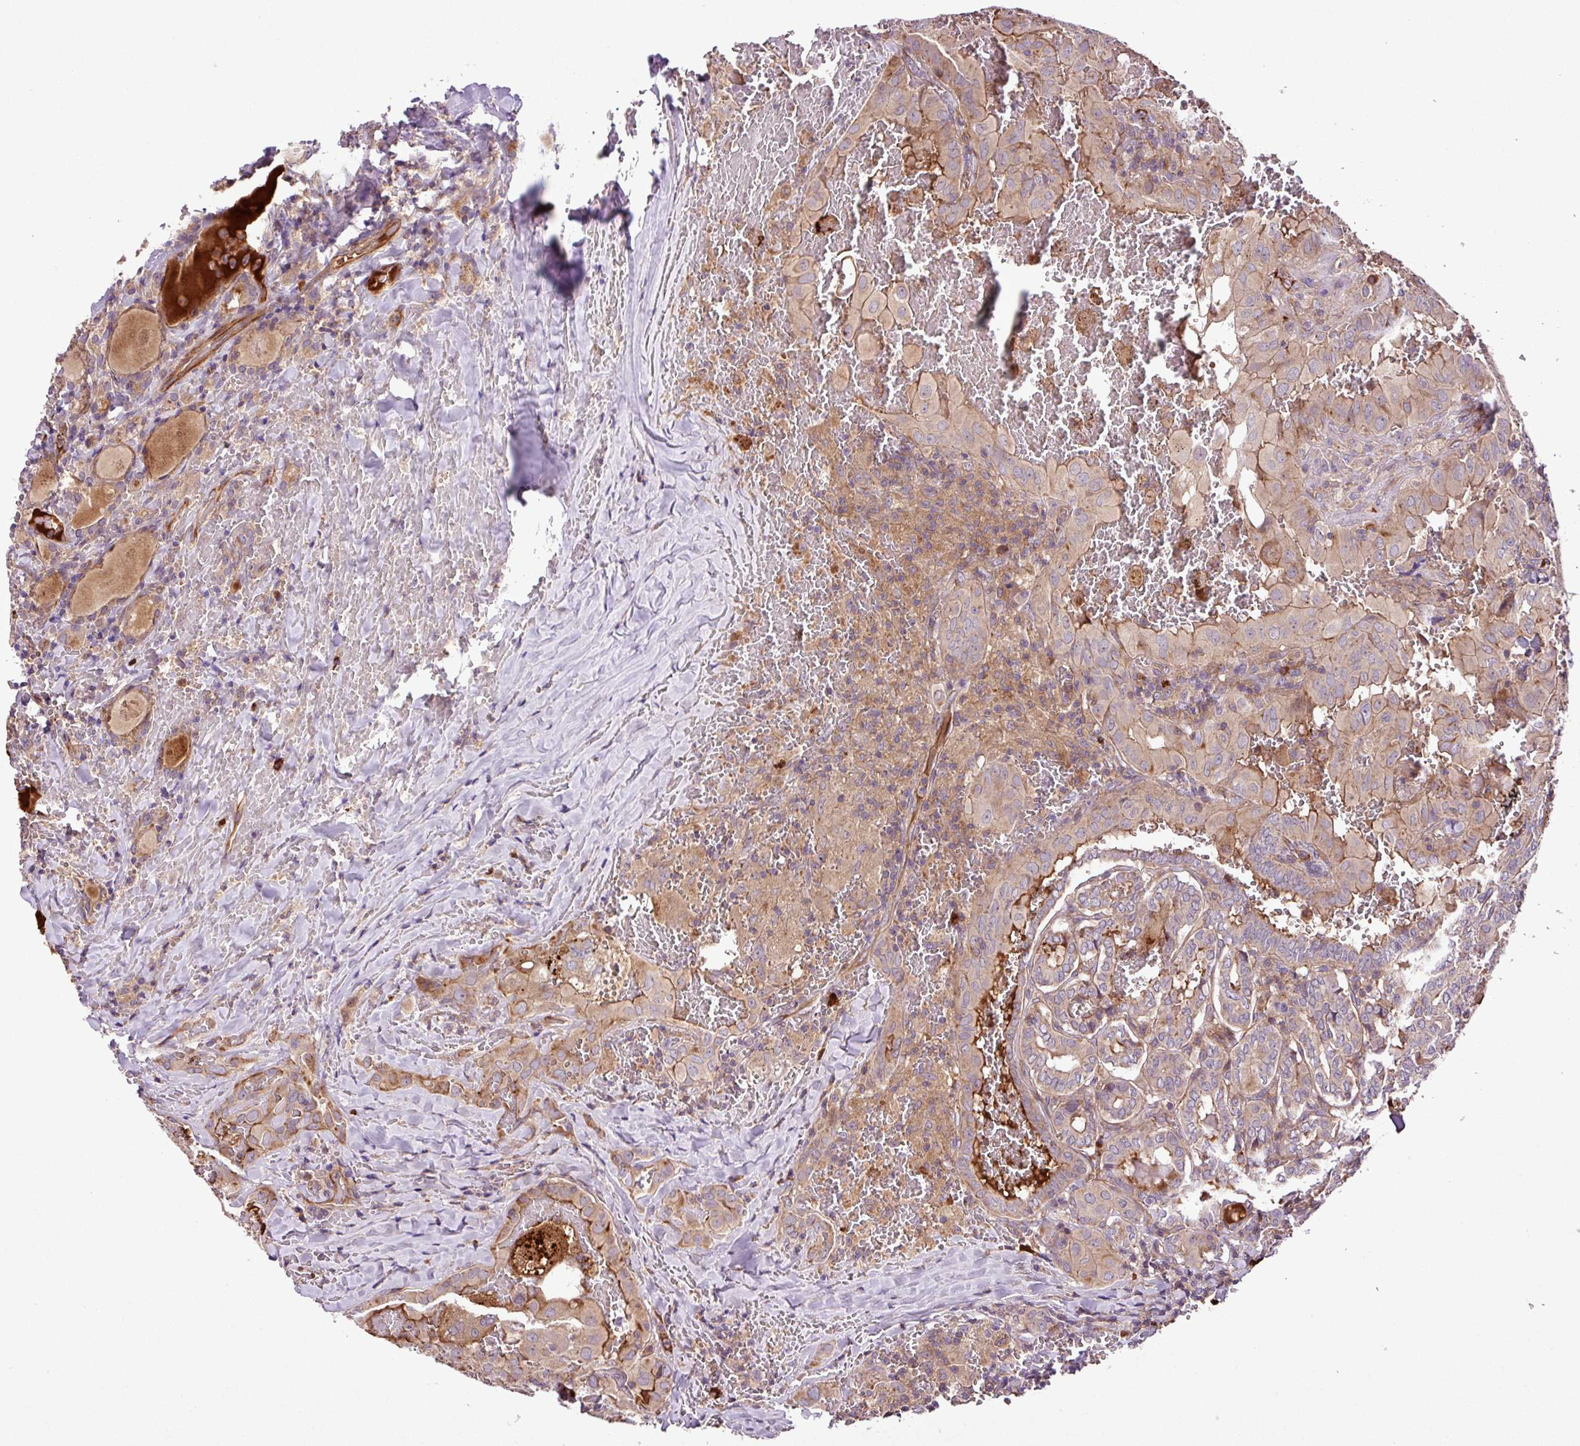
{"staining": {"intensity": "moderate", "quantity": "<25%", "location": "cytoplasmic/membranous"}, "tissue": "thyroid cancer", "cell_type": "Tumor cells", "image_type": "cancer", "snomed": [{"axis": "morphology", "description": "Papillary adenocarcinoma, NOS"}, {"axis": "topography", "description": "Thyroid gland"}], "caption": "A histopathology image showing moderate cytoplasmic/membranous positivity in approximately <25% of tumor cells in thyroid papillary adenocarcinoma, as visualized by brown immunohistochemical staining.", "gene": "ZNF266", "patient": {"sex": "female", "age": 72}}